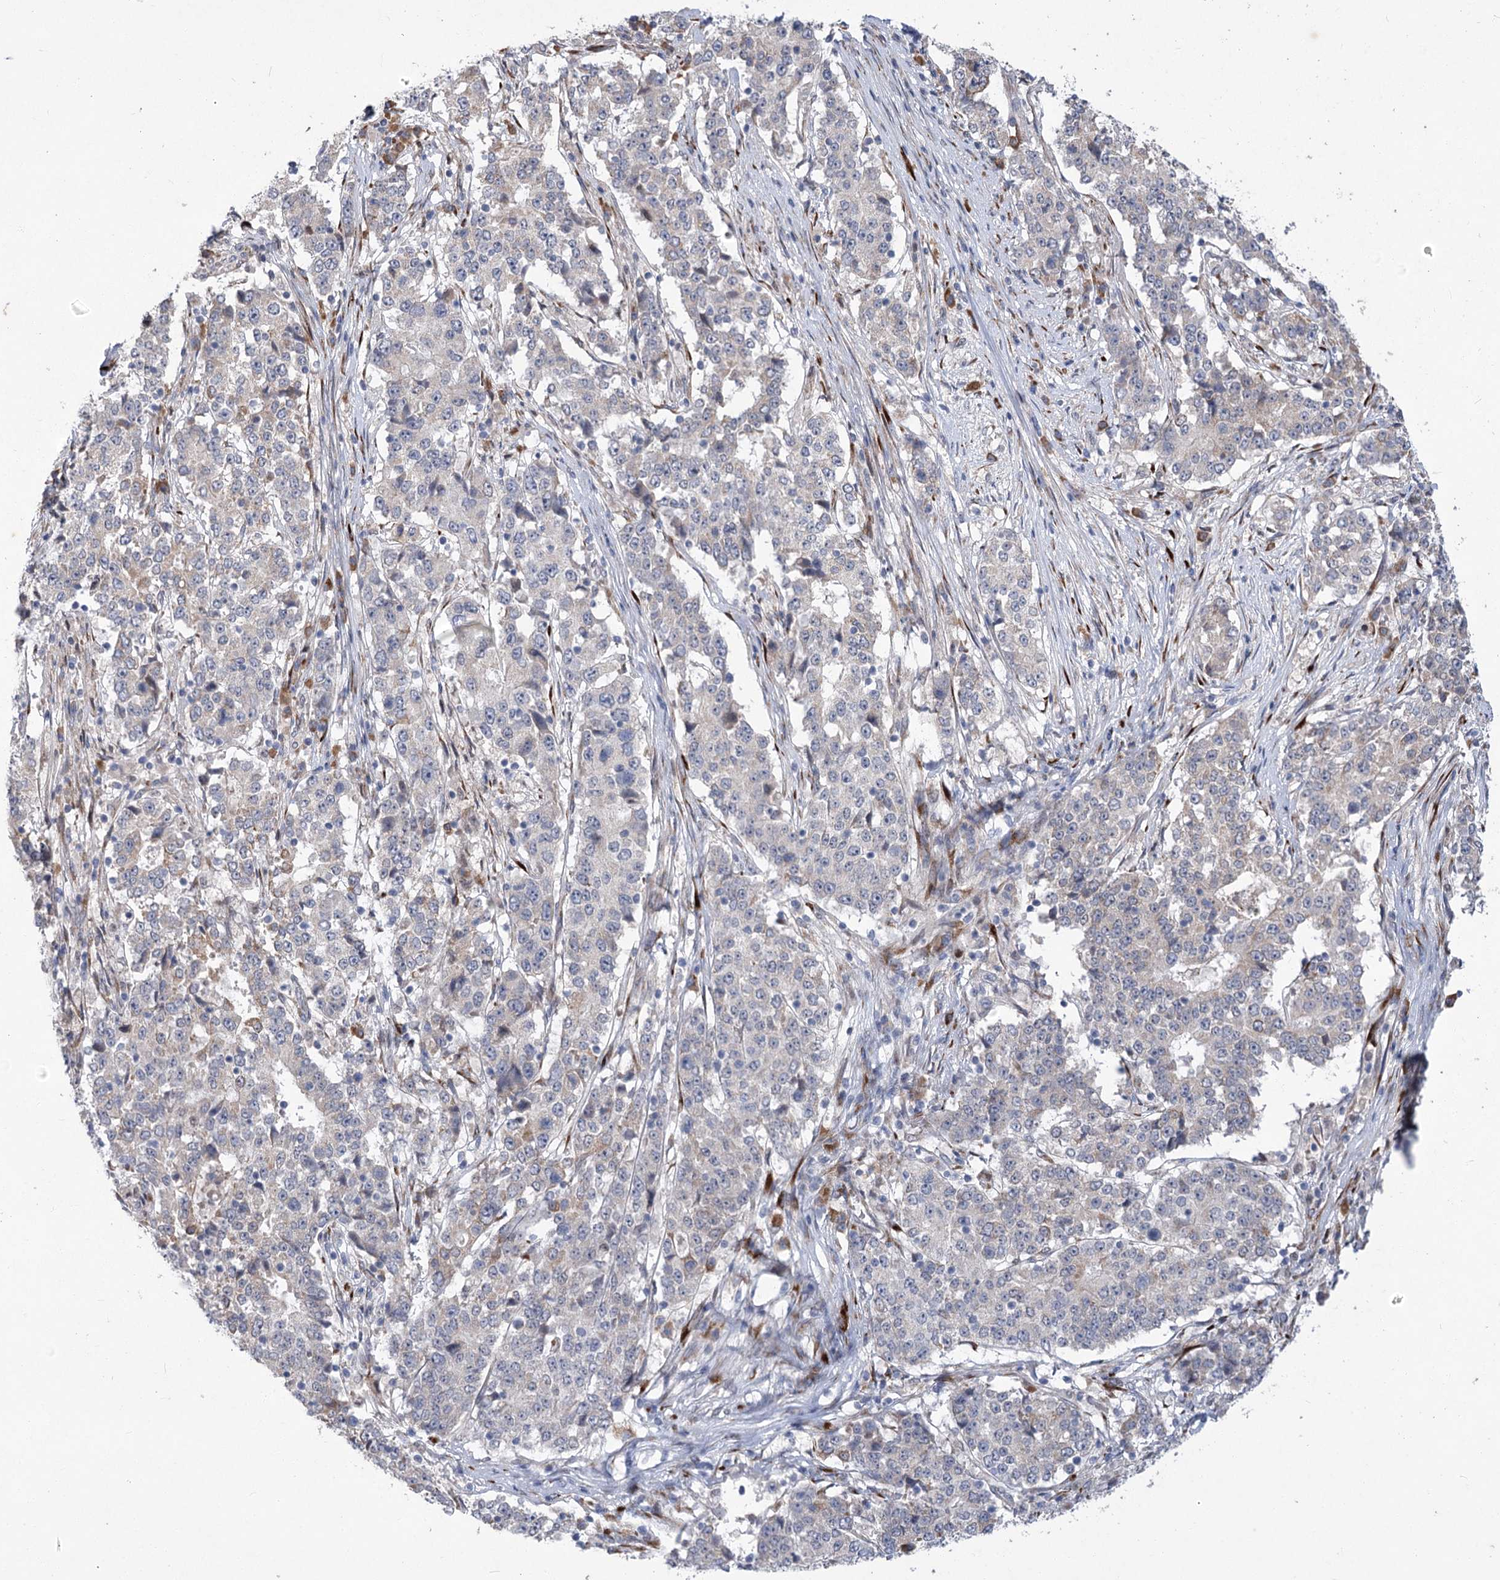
{"staining": {"intensity": "negative", "quantity": "none", "location": "none"}, "tissue": "stomach cancer", "cell_type": "Tumor cells", "image_type": "cancer", "snomed": [{"axis": "morphology", "description": "Adenocarcinoma, NOS"}, {"axis": "topography", "description": "Stomach"}], "caption": "A high-resolution photomicrograph shows IHC staining of adenocarcinoma (stomach), which displays no significant staining in tumor cells.", "gene": "GCNT4", "patient": {"sex": "male", "age": 59}}